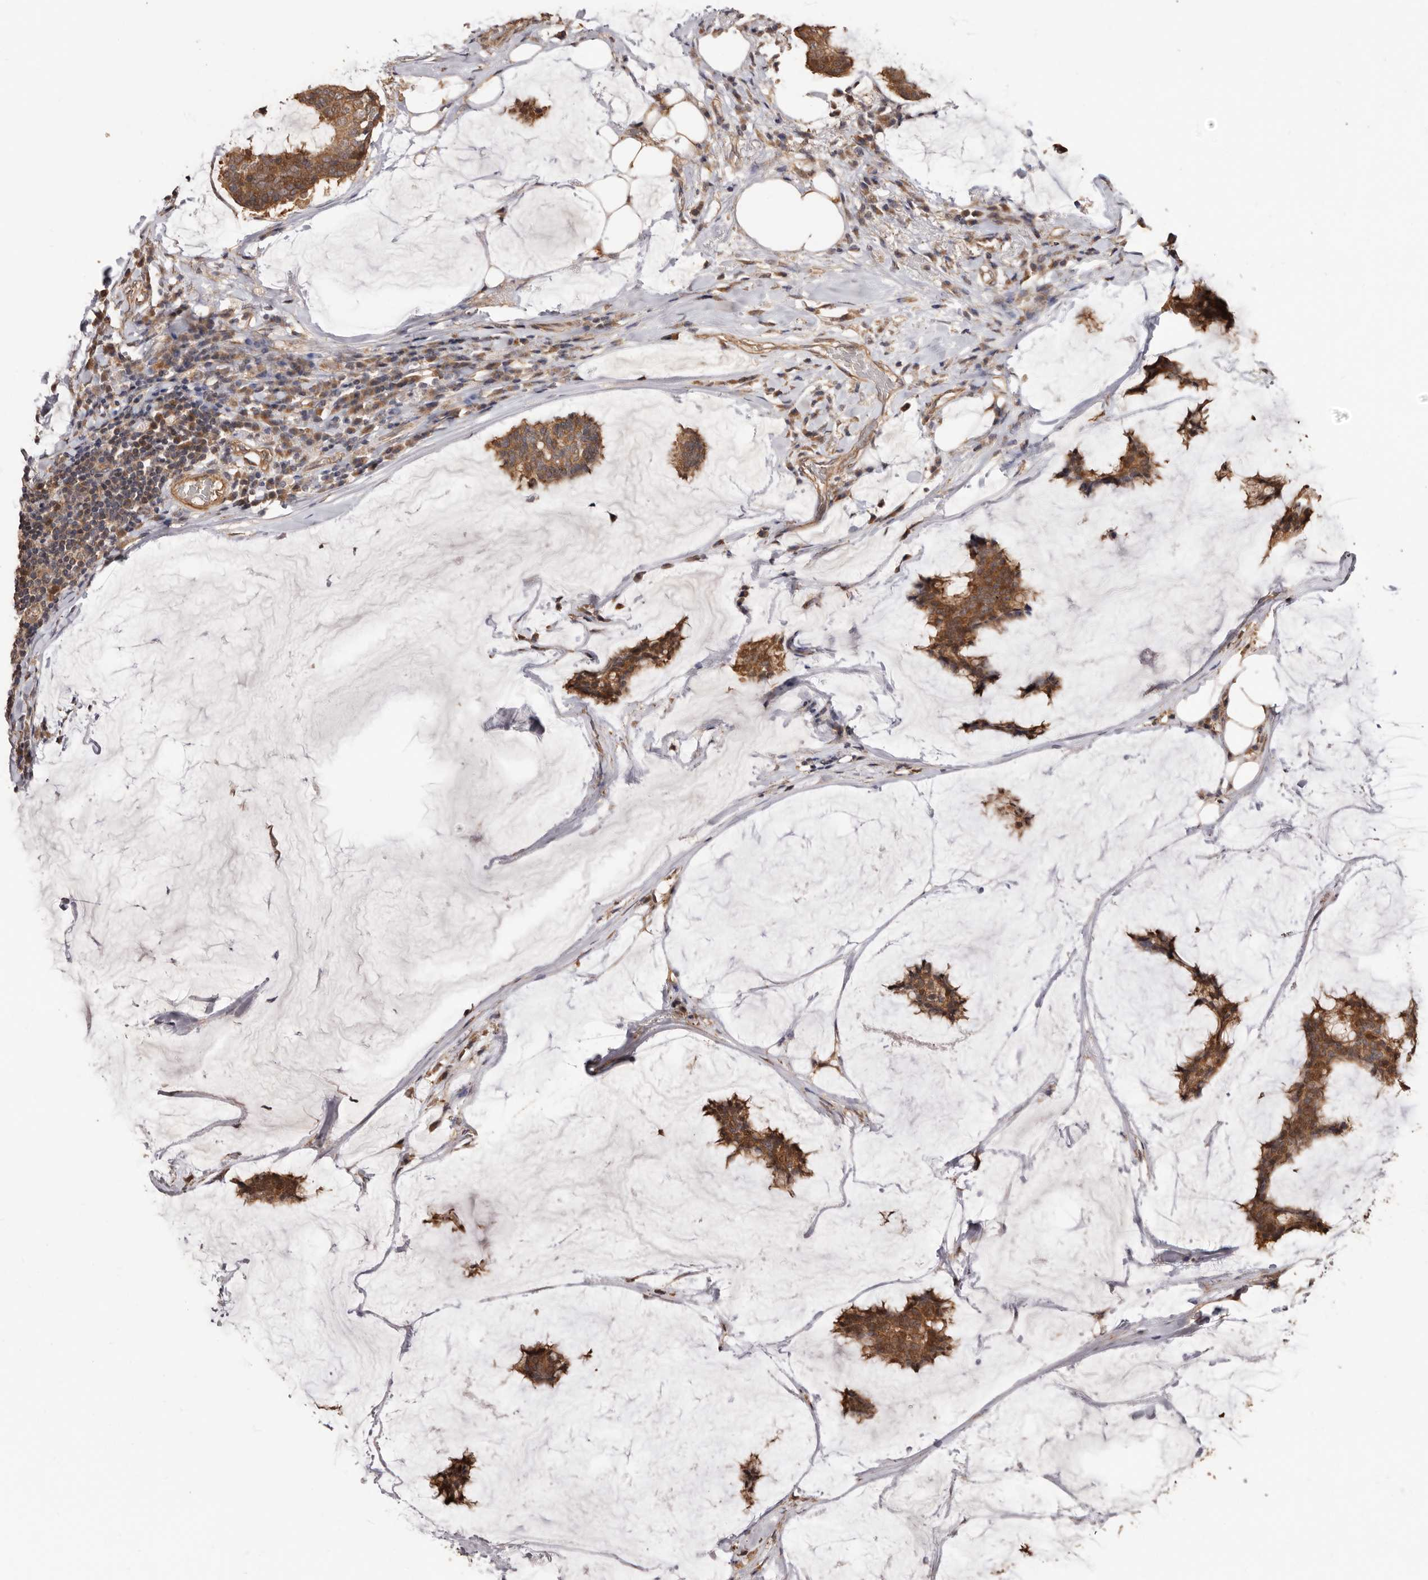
{"staining": {"intensity": "moderate", "quantity": ">75%", "location": "cytoplasmic/membranous"}, "tissue": "breast cancer", "cell_type": "Tumor cells", "image_type": "cancer", "snomed": [{"axis": "morphology", "description": "Duct carcinoma"}, {"axis": "topography", "description": "Breast"}], "caption": "Moderate cytoplasmic/membranous protein expression is seen in about >75% of tumor cells in infiltrating ductal carcinoma (breast).", "gene": "COQ8B", "patient": {"sex": "female", "age": 93}}